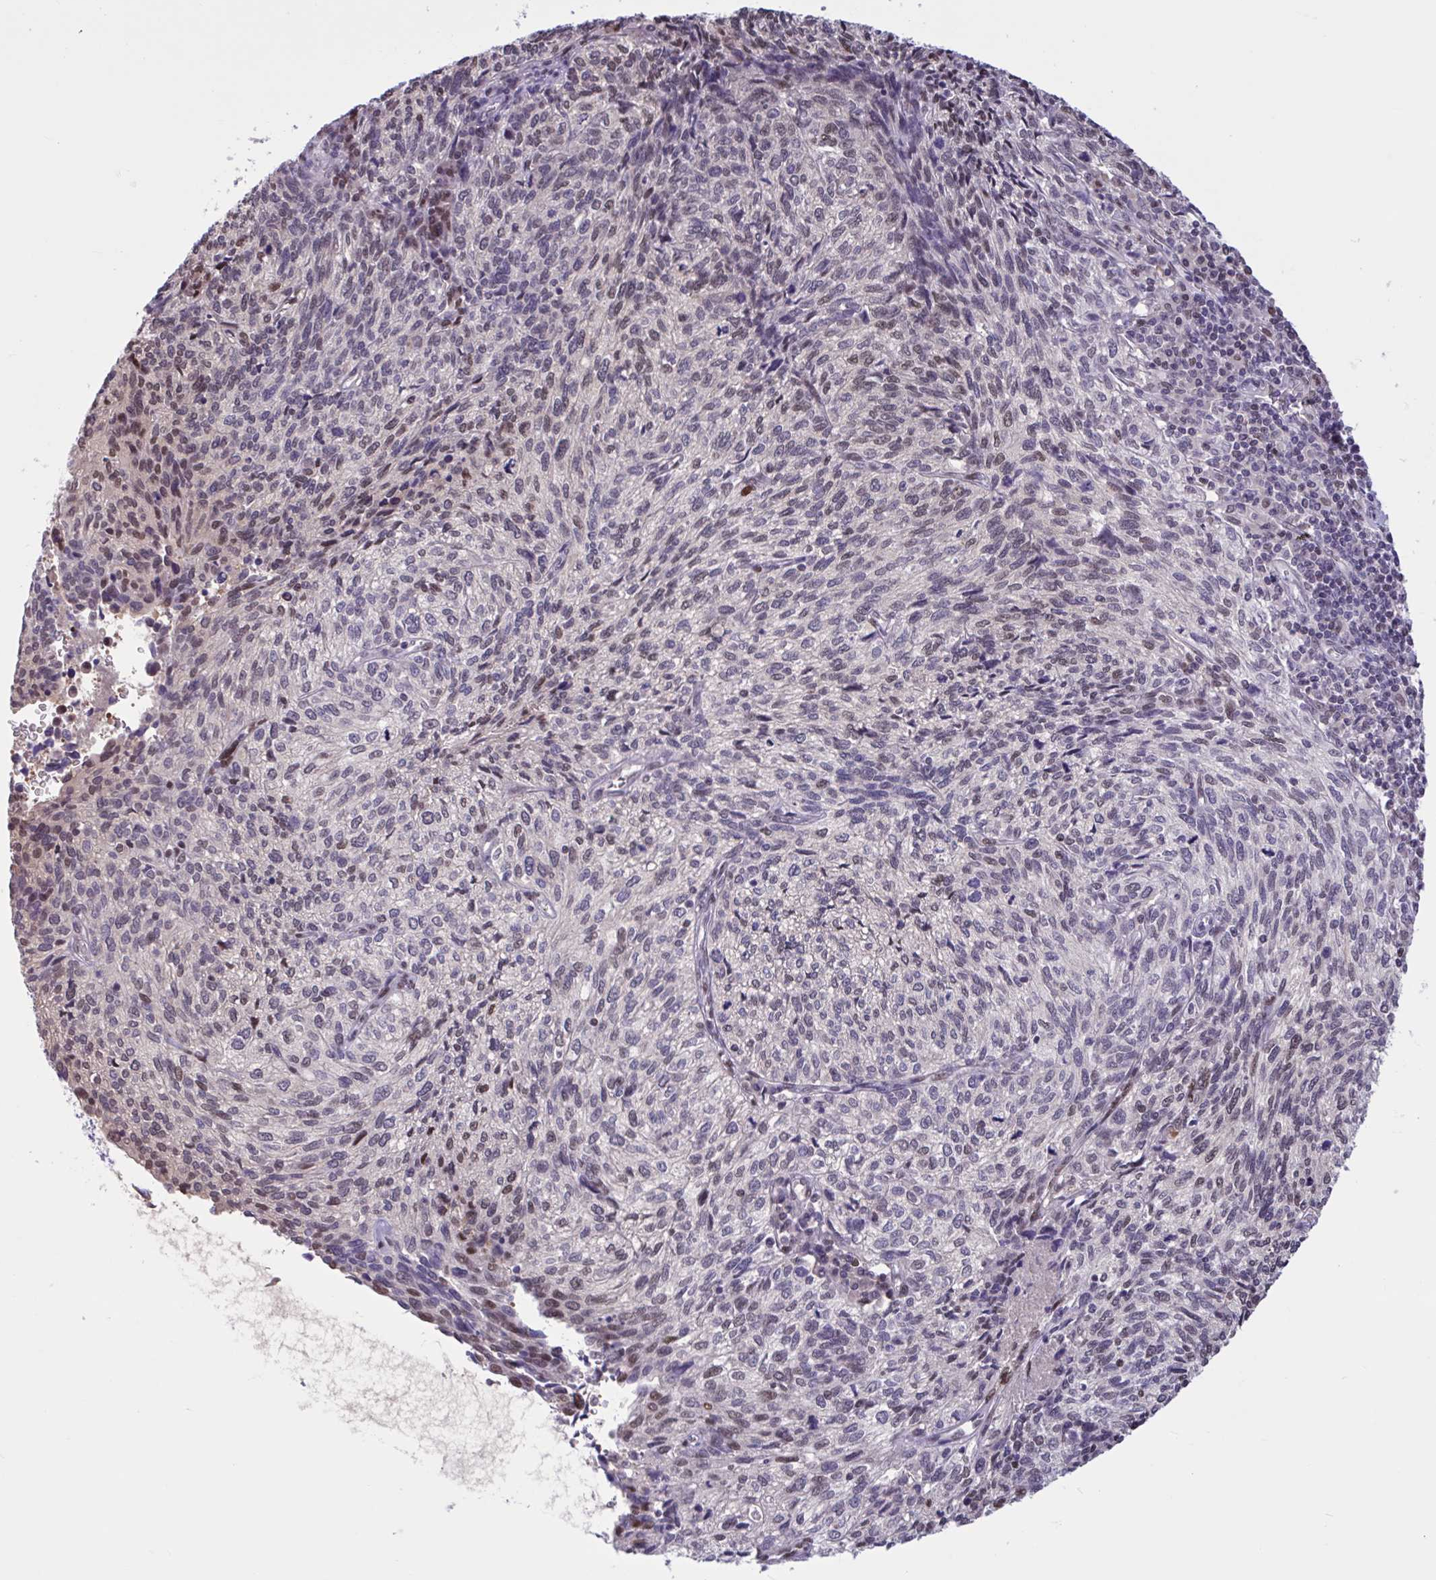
{"staining": {"intensity": "weak", "quantity": "<25%", "location": "nuclear"}, "tissue": "cervical cancer", "cell_type": "Tumor cells", "image_type": "cancer", "snomed": [{"axis": "morphology", "description": "Squamous cell carcinoma, NOS"}, {"axis": "topography", "description": "Cervix"}], "caption": "Immunohistochemistry of cervical cancer demonstrates no staining in tumor cells.", "gene": "RBL1", "patient": {"sex": "female", "age": 45}}